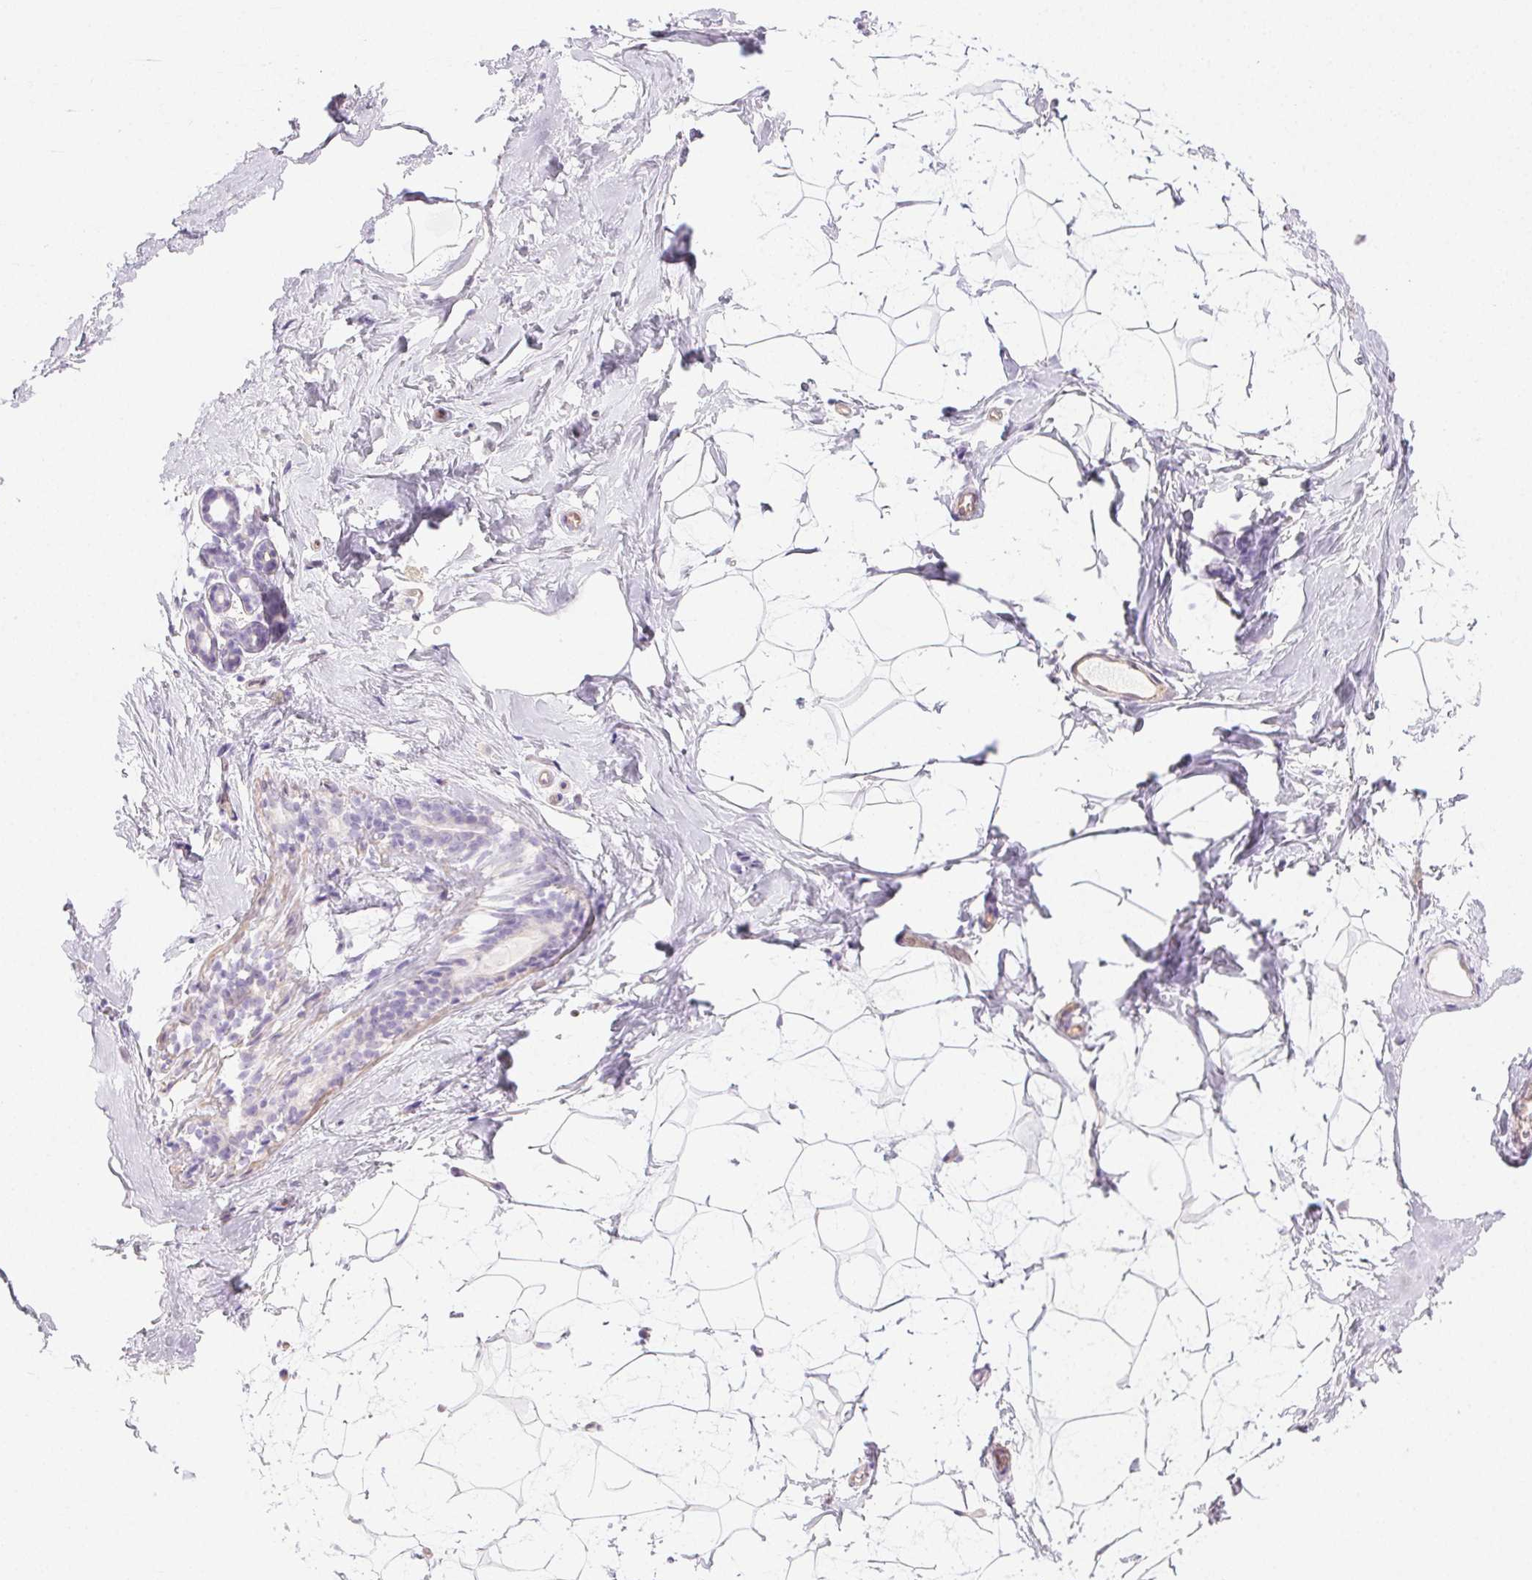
{"staining": {"intensity": "negative", "quantity": "none", "location": "none"}, "tissue": "breast", "cell_type": "Adipocytes", "image_type": "normal", "snomed": [{"axis": "morphology", "description": "Normal tissue, NOS"}, {"axis": "topography", "description": "Breast"}], "caption": "Immunohistochemical staining of benign breast reveals no significant staining in adipocytes.", "gene": "TMEM45A", "patient": {"sex": "female", "age": 32}}